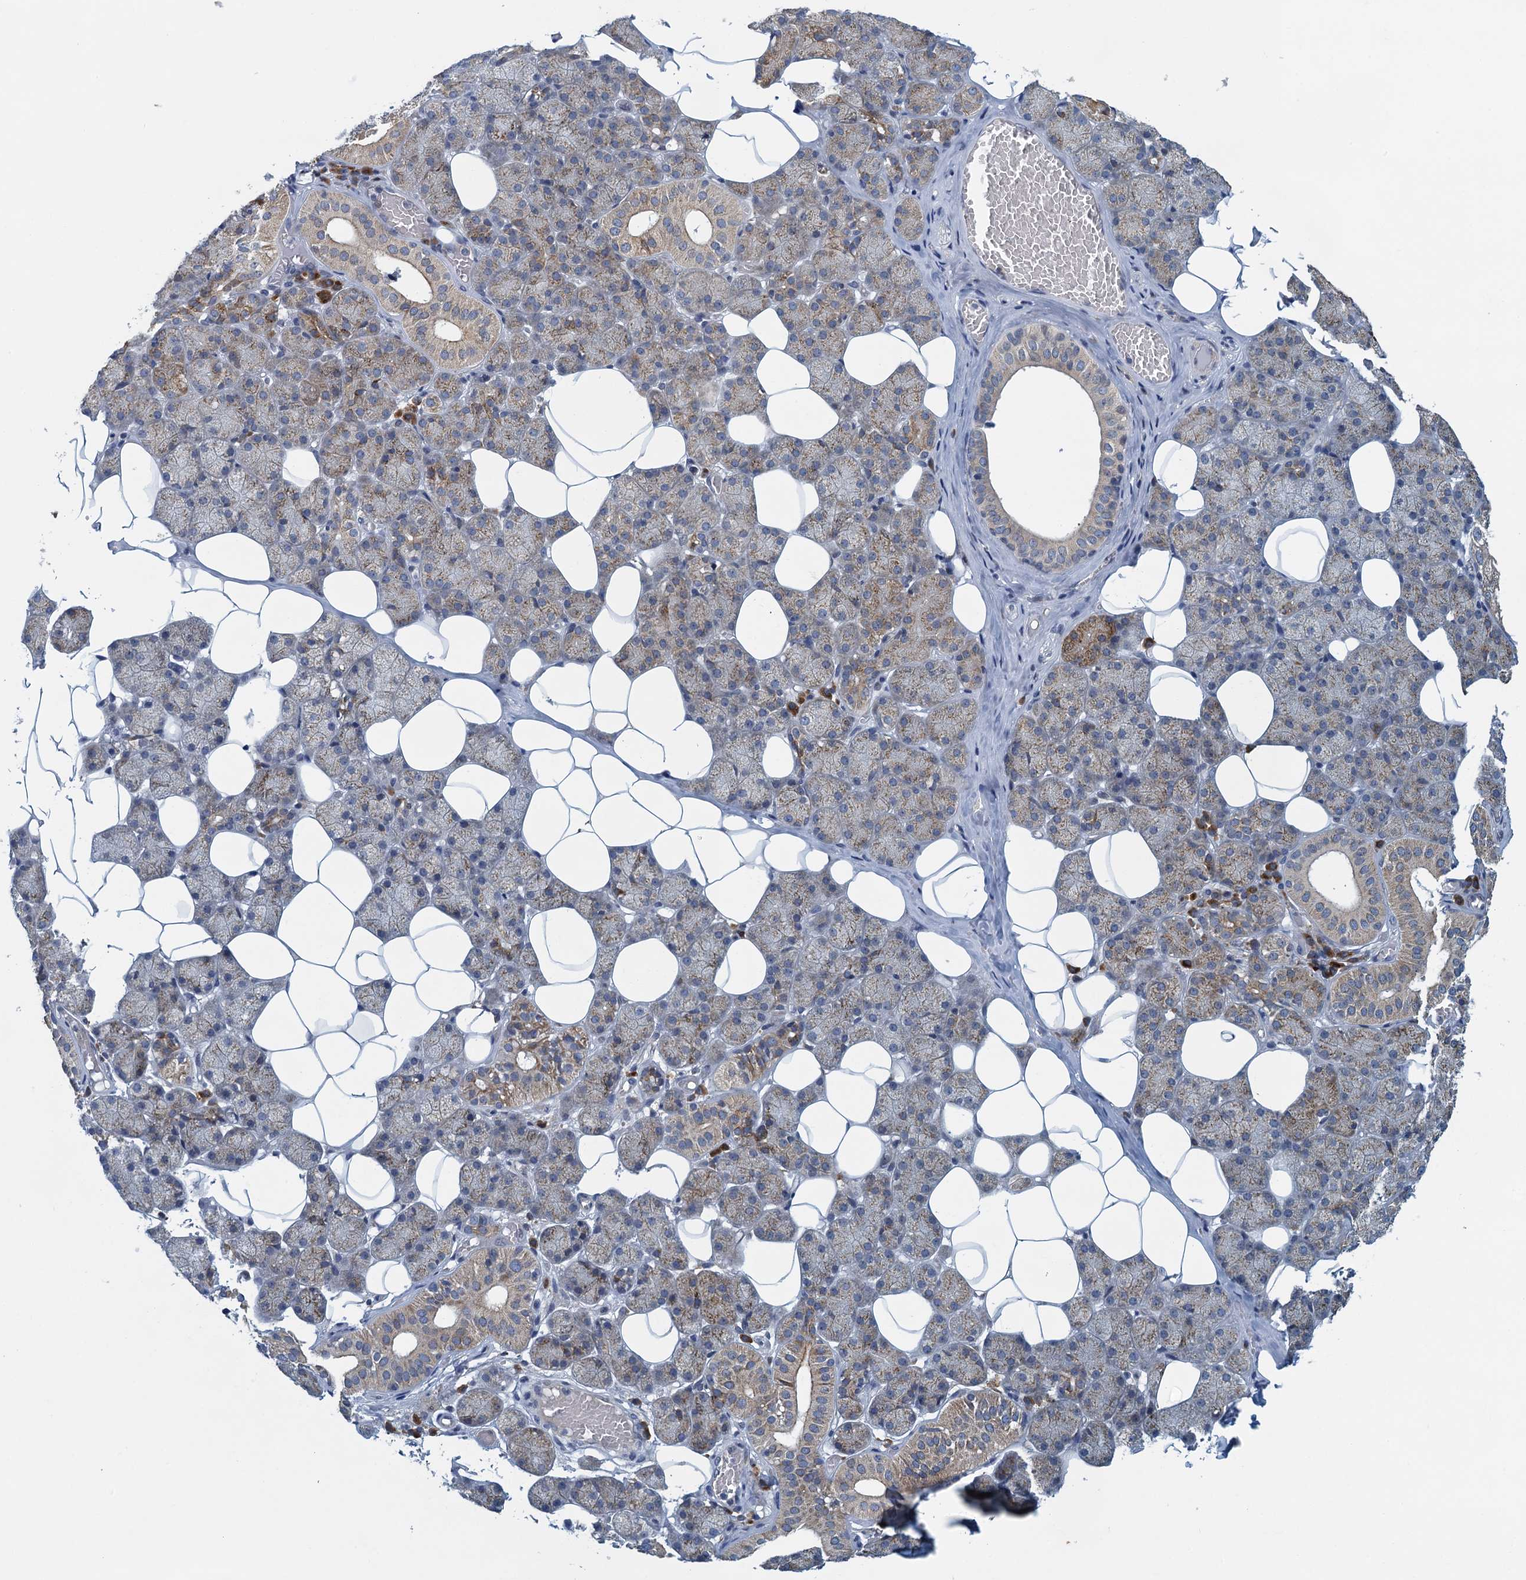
{"staining": {"intensity": "moderate", "quantity": "<25%", "location": "cytoplasmic/membranous"}, "tissue": "salivary gland", "cell_type": "Glandular cells", "image_type": "normal", "snomed": [{"axis": "morphology", "description": "Normal tissue, NOS"}, {"axis": "topography", "description": "Salivary gland"}], "caption": "IHC of unremarkable salivary gland displays low levels of moderate cytoplasmic/membranous positivity in approximately <25% of glandular cells.", "gene": "ALG2", "patient": {"sex": "female", "age": 33}}